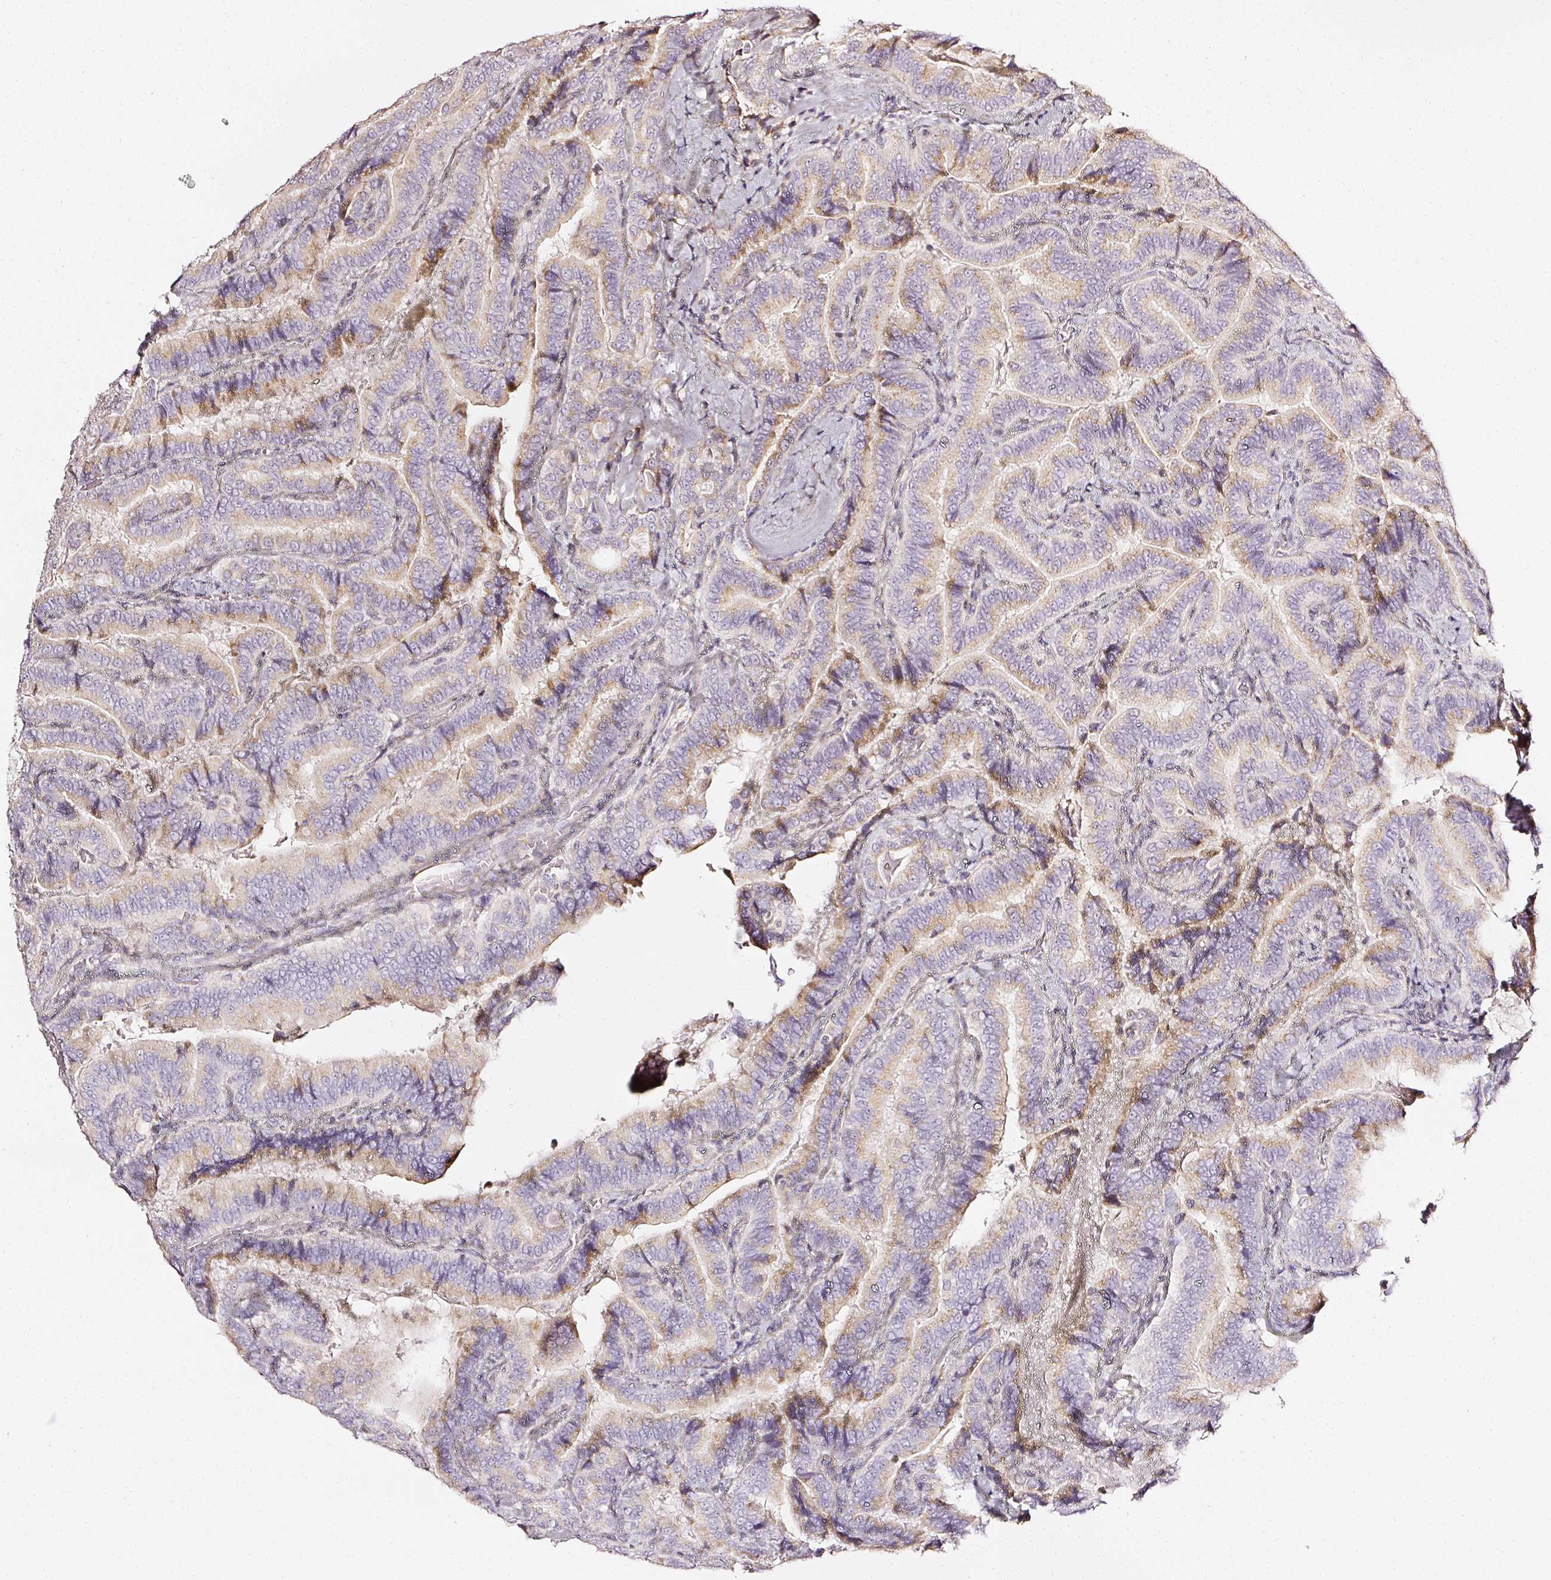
{"staining": {"intensity": "weak", "quantity": ">75%", "location": "cytoplasmic/membranous"}, "tissue": "thyroid cancer", "cell_type": "Tumor cells", "image_type": "cancer", "snomed": [{"axis": "morphology", "description": "Papillary adenocarcinoma, NOS"}, {"axis": "topography", "description": "Thyroid gland"}], "caption": "This photomicrograph displays immunohistochemistry staining of thyroid papillary adenocarcinoma, with low weak cytoplasmic/membranous expression in approximately >75% of tumor cells.", "gene": "NTRK1", "patient": {"sex": "male", "age": 61}}